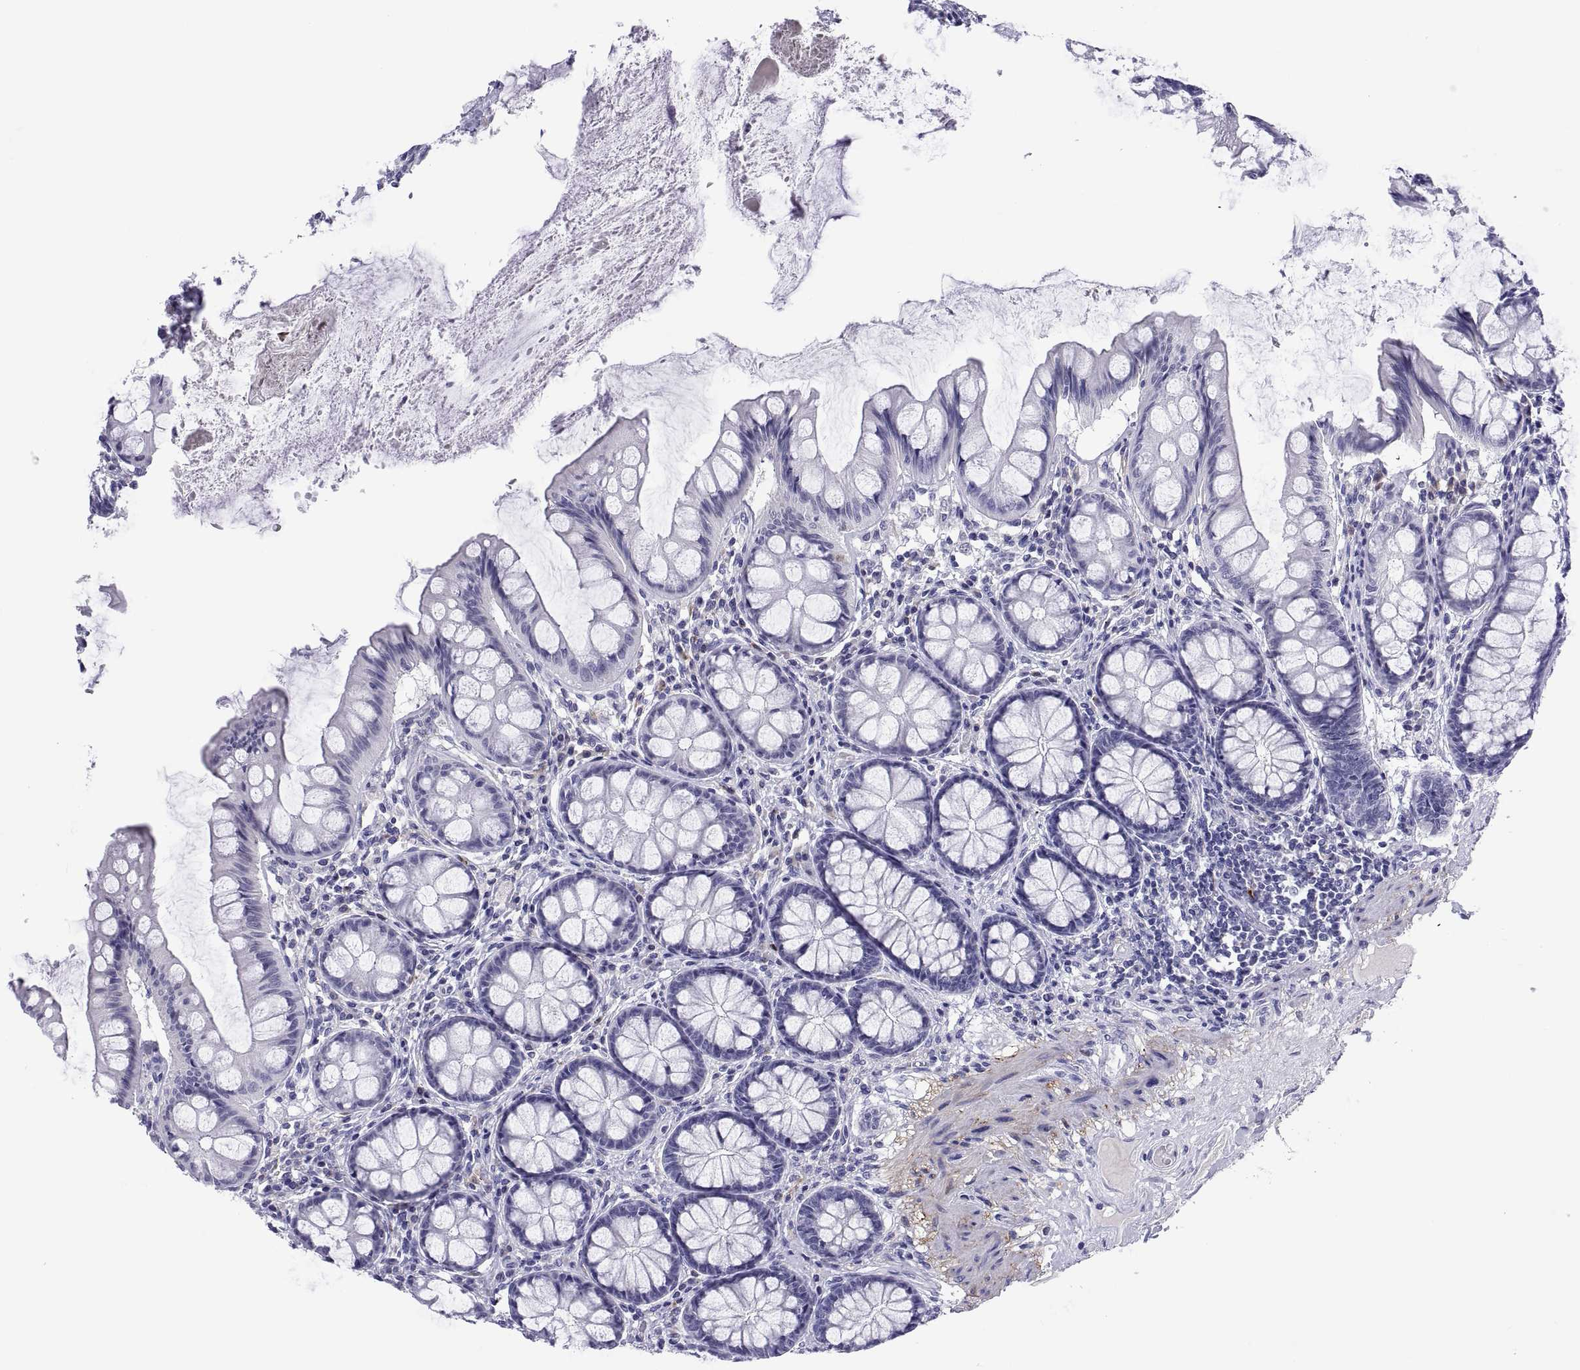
{"staining": {"intensity": "negative", "quantity": "none", "location": "none"}, "tissue": "colon", "cell_type": "Endothelial cells", "image_type": "normal", "snomed": [{"axis": "morphology", "description": "Normal tissue, NOS"}, {"axis": "topography", "description": "Colon"}], "caption": "This histopathology image is of unremarkable colon stained with immunohistochemistry to label a protein in brown with the nuclei are counter-stained blue. There is no expression in endothelial cells.", "gene": "CHCT1", "patient": {"sex": "female", "age": 65}}